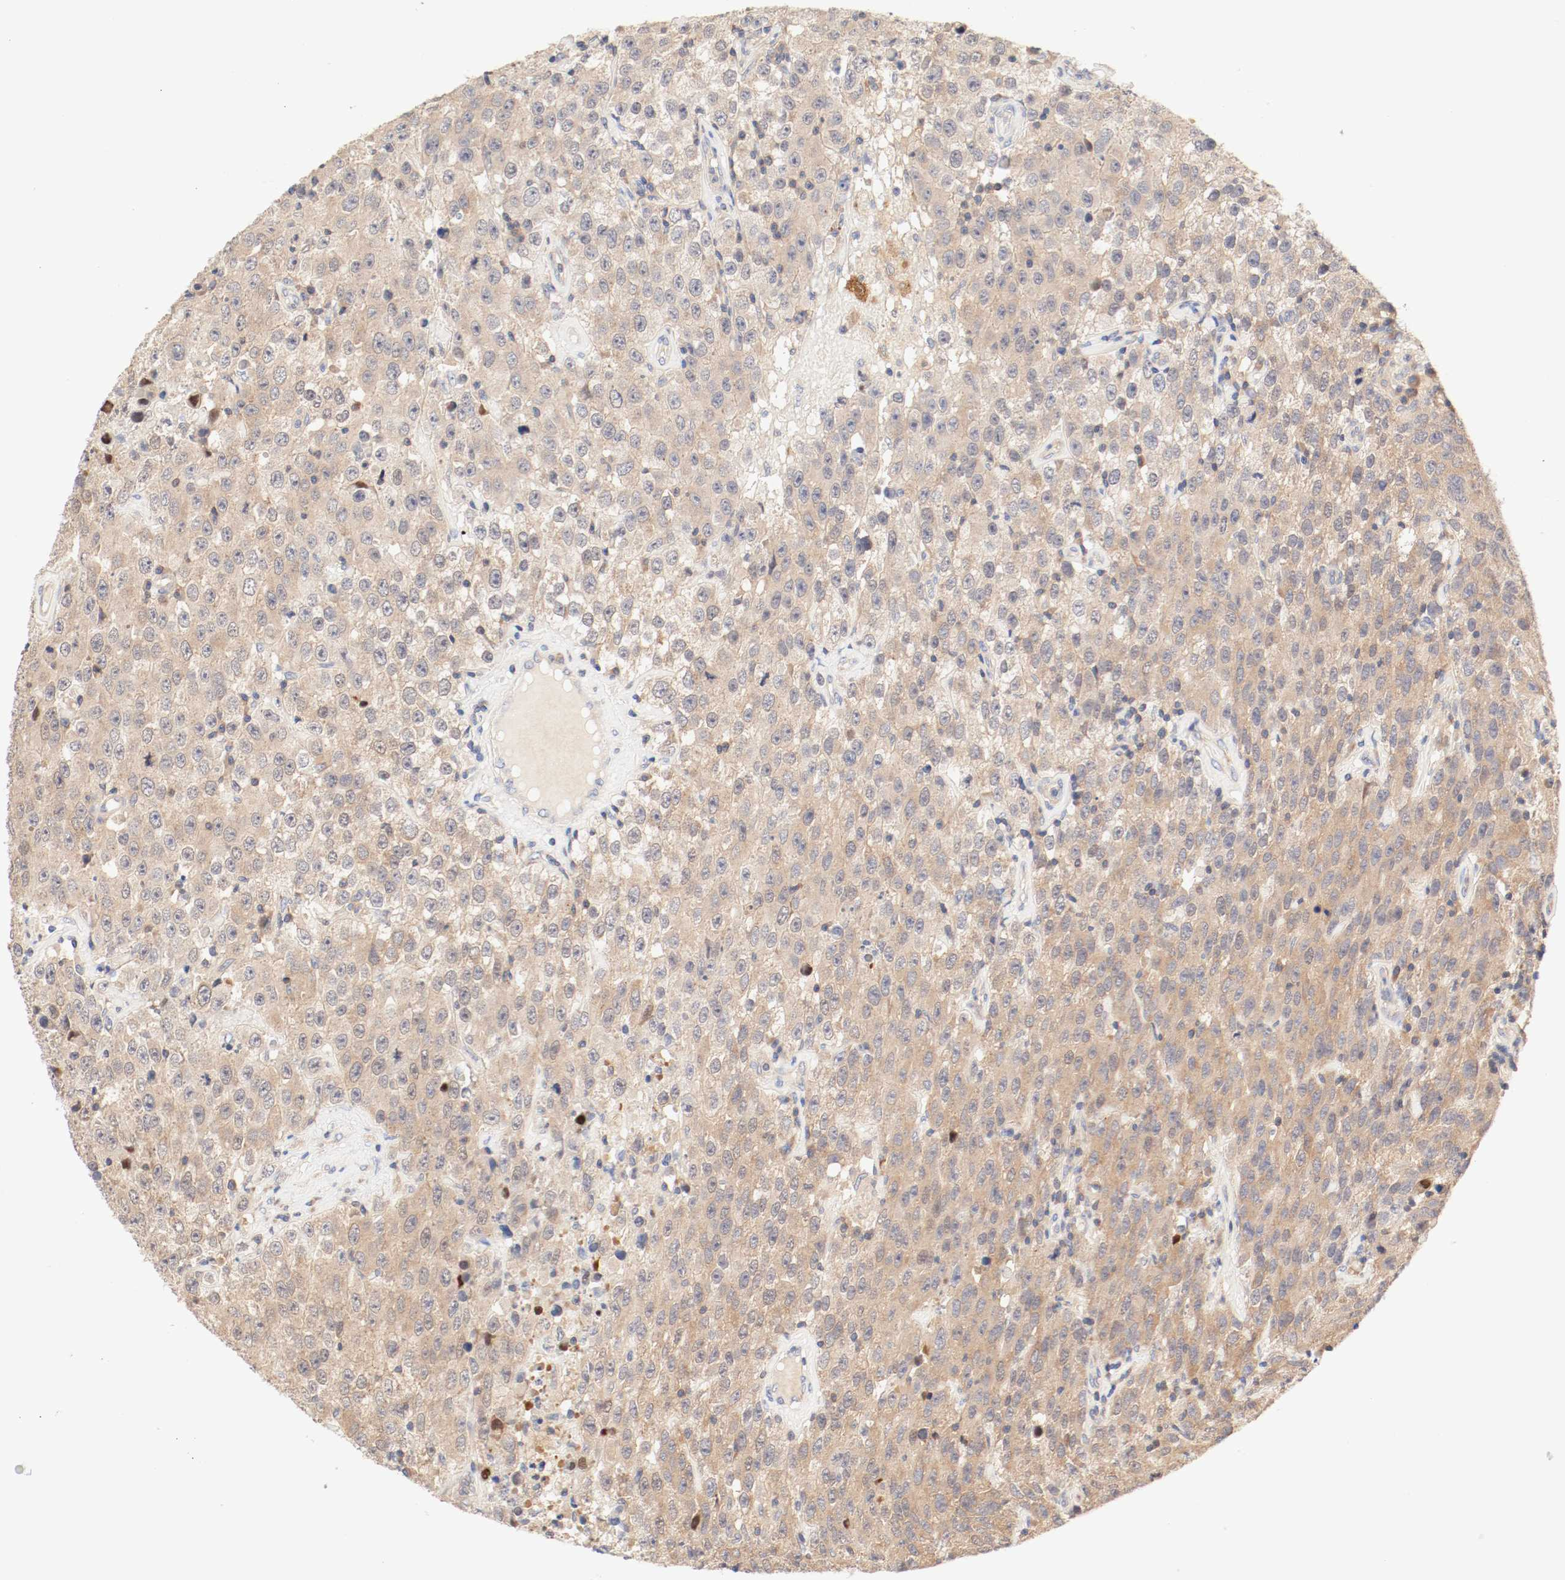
{"staining": {"intensity": "moderate", "quantity": ">75%", "location": "cytoplasmic/membranous"}, "tissue": "testis cancer", "cell_type": "Tumor cells", "image_type": "cancer", "snomed": [{"axis": "morphology", "description": "Seminoma, NOS"}, {"axis": "topography", "description": "Testis"}], "caption": "The immunohistochemical stain shows moderate cytoplasmic/membranous staining in tumor cells of testis cancer (seminoma) tissue.", "gene": "GIT1", "patient": {"sex": "male", "age": 52}}